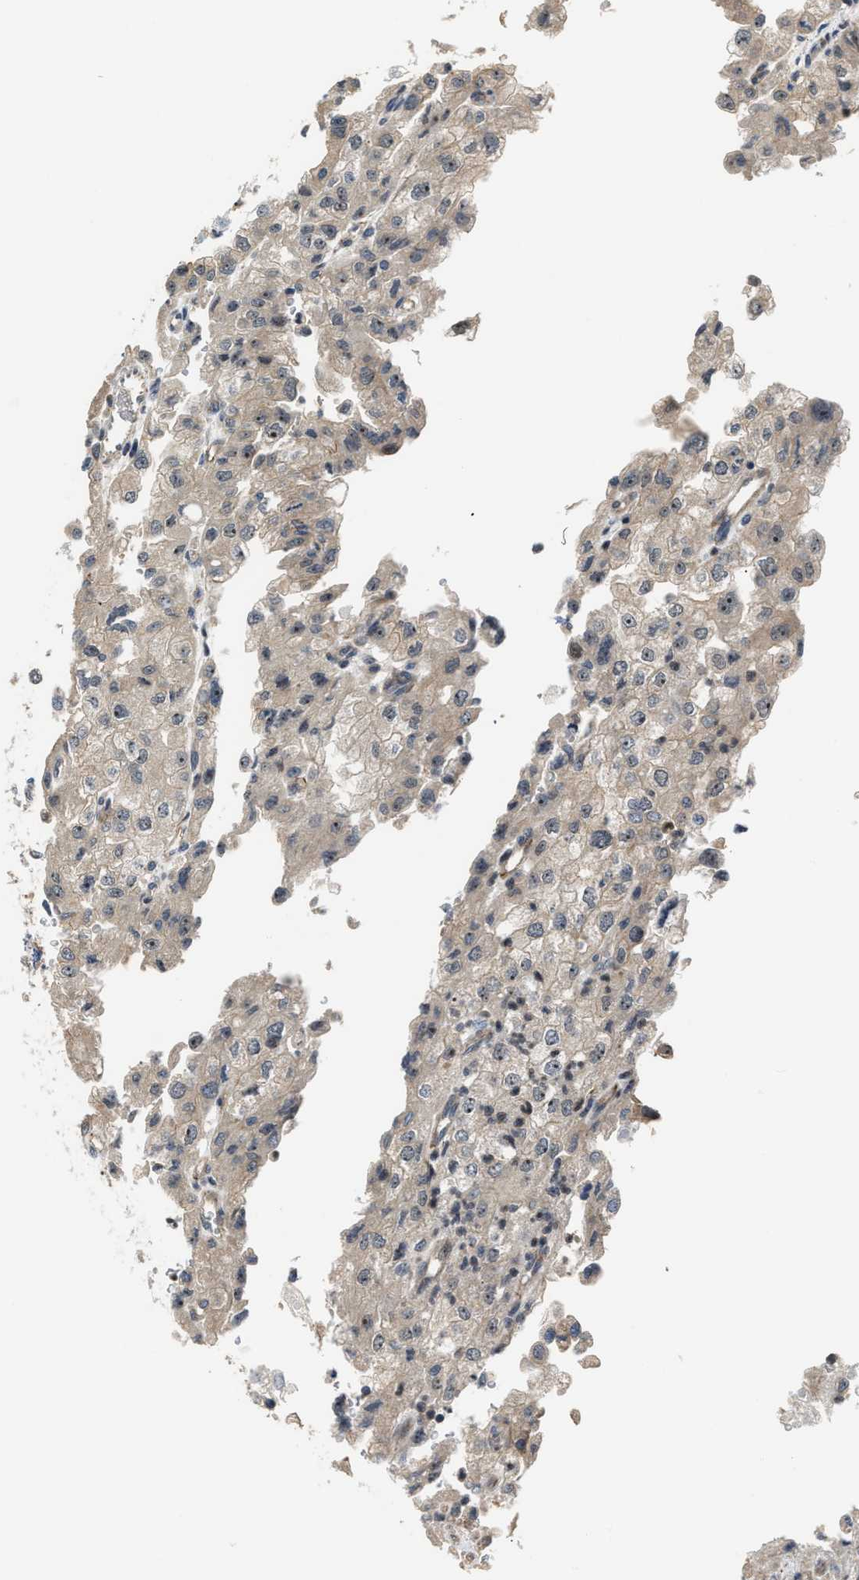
{"staining": {"intensity": "weak", "quantity": "<25%", "location": "nuclear"}, "tissue": "renal cancer", "cell_type": "Tumor cells", "image_type": "cancer", "snomed": [{"axis": "morphology", "description": "Adenocarcinoma, NOS"}, {"axis": "topography", "description": "Kidney"}], "caption": "An immunohistochemistry photomicrograph of renal cancer (adenocarcinoma) is shown. There is no staining in tumor cells of renal cancer (adenocarcinoma).", "gene": "ALDH3A2", "patient": {"sex": "female", "age": 54}}